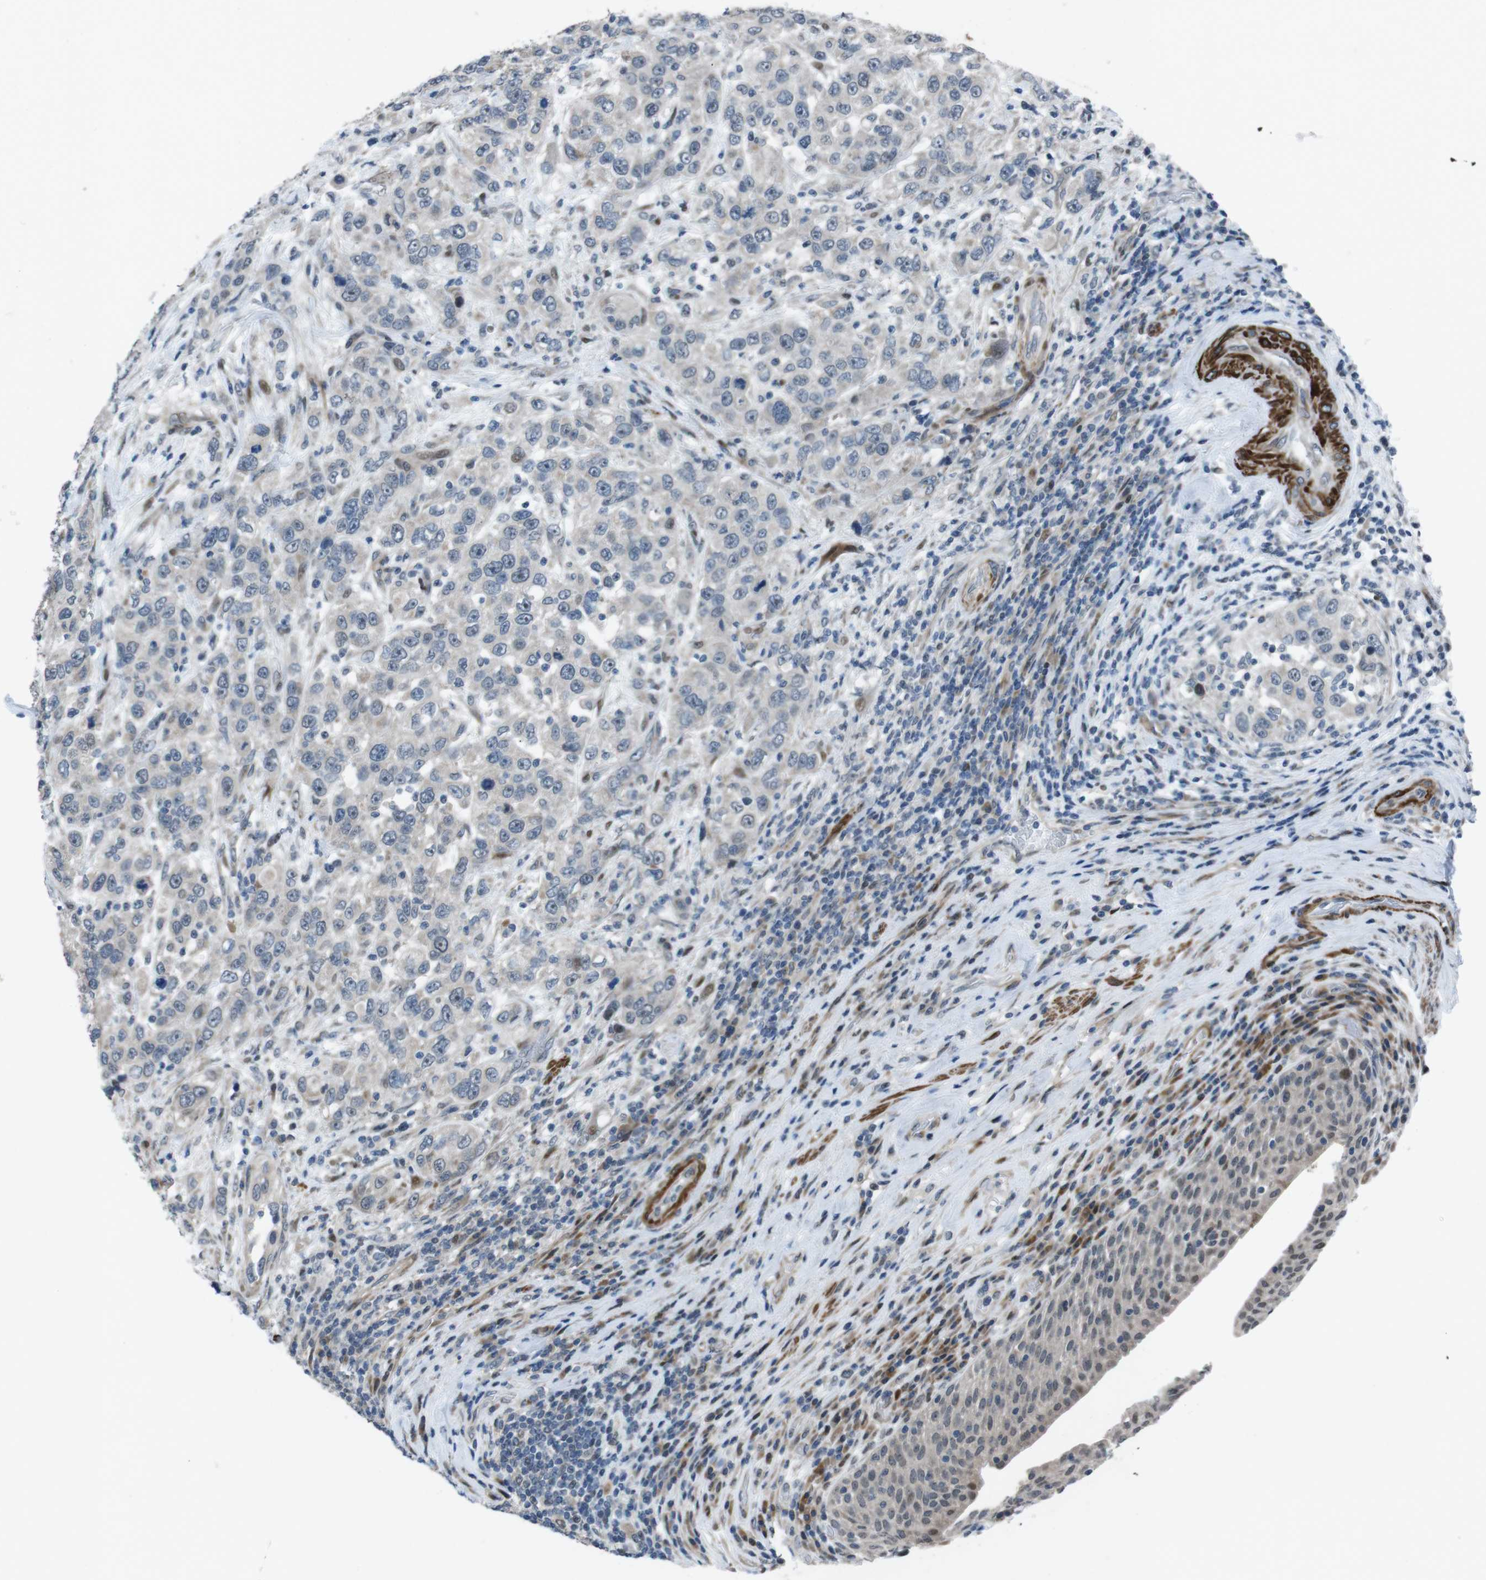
{"staining": {"intensity": "weak", "quantity": "<25%", "location": "nuclear"}, "tissue": "urothelial cancer", "cell_type": "Tumor cells", "image_type": "cancer", "snomed": [{"axis": "morphology", "description": "Urothelial carcinoma, High grade"}, {"axis": "topography", "description": "Urinary bladder"}], "caption": "An IHC micrograph of high-grade urothelial carcinoma is shown. There is no staining in tumor cells of high-grade urothelial carcinoma.", "gene": "PBRM1", "patient": {"sex": "female", "age": 80}}